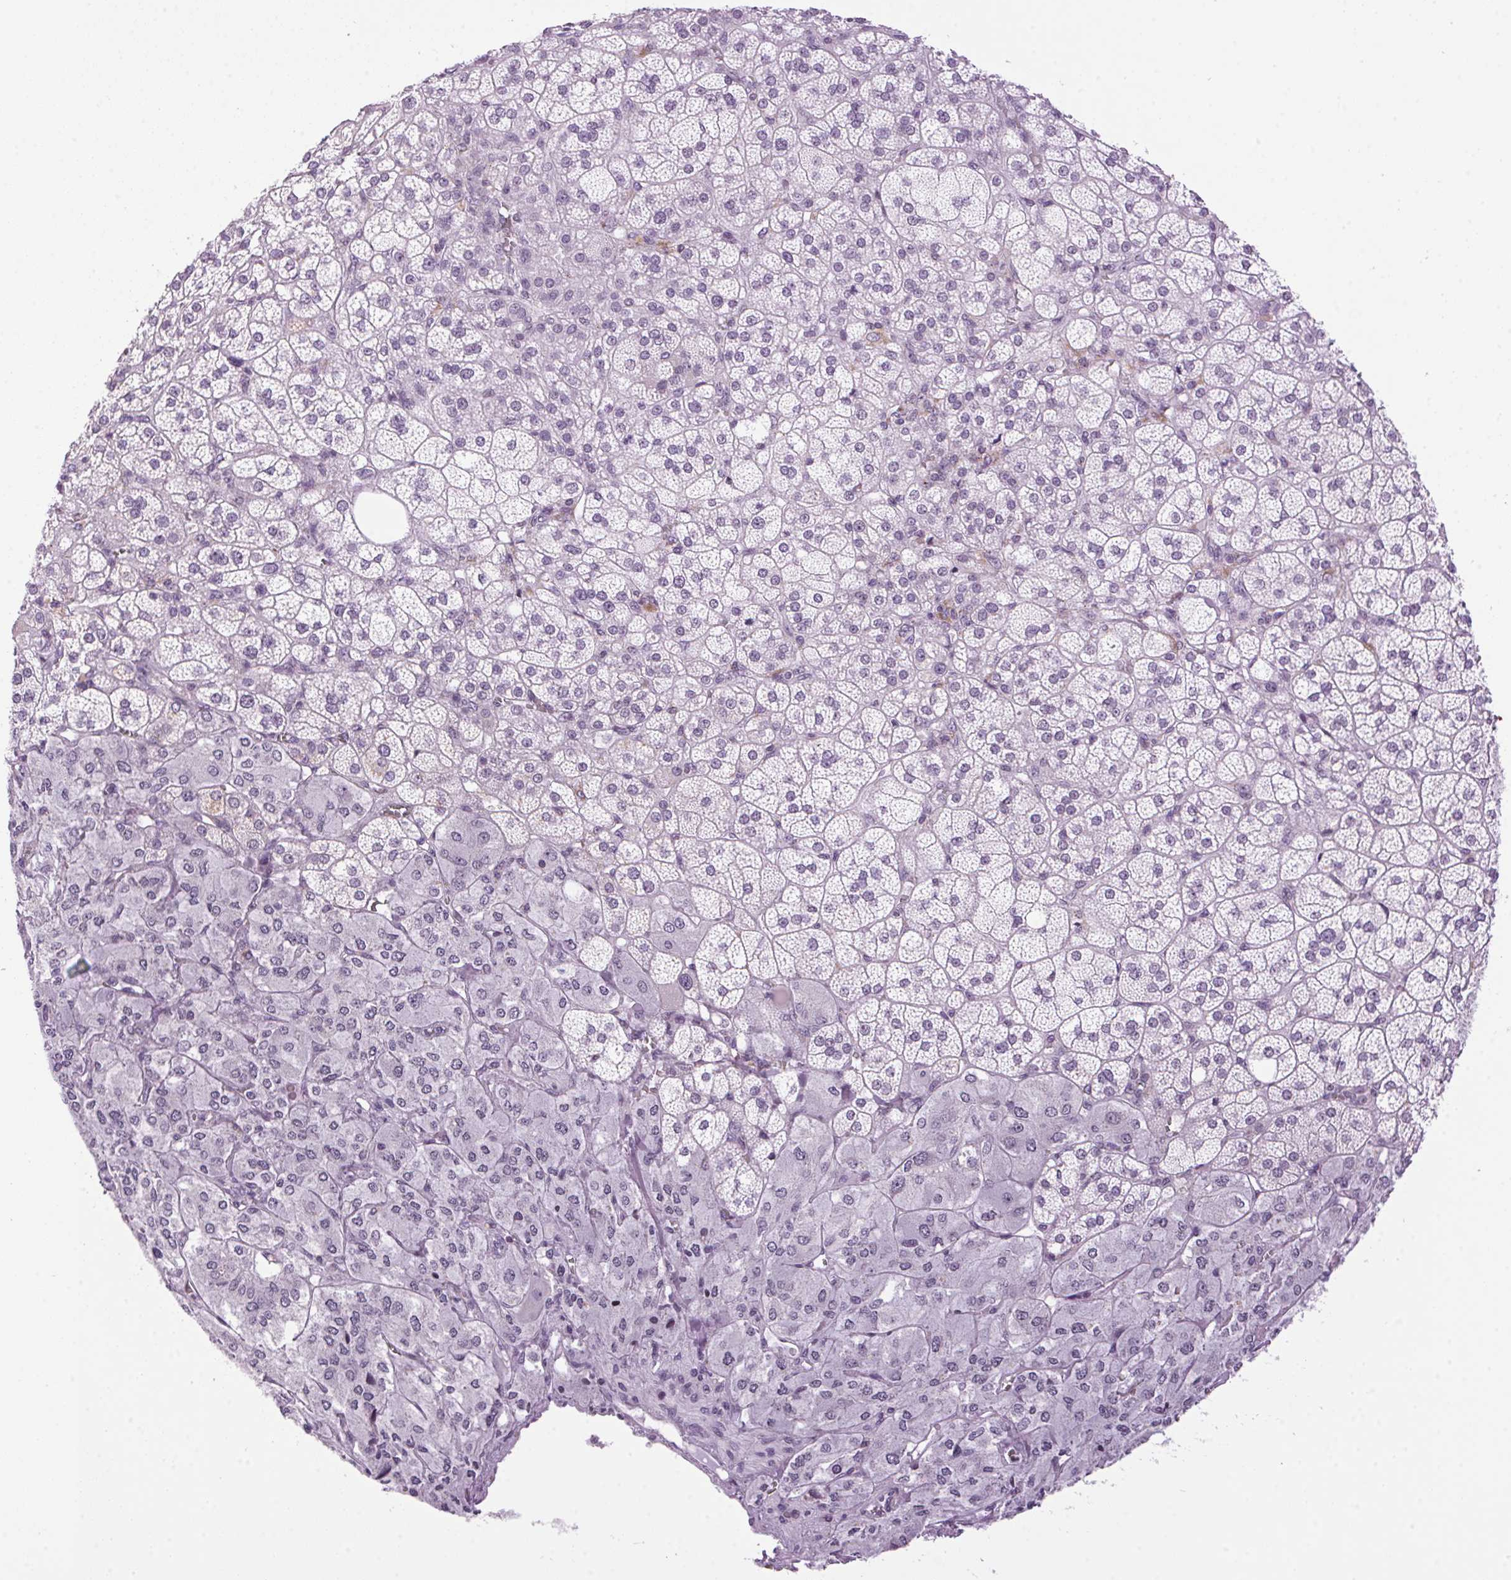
{"staining": {"intensity": "negative", "quantity": "none", "location": "none"}, "tissue": "adrenal gland", "cell_type": "Glandular cells", "image_type": "normal", "snomed": [{"axis": "morphology", "description": "Normal tissue, NOS"}, {"axis": "topography", "description": "Adrenal gland"}], "caption": "Photomicrograph shows no protein positivity in glandular cells of normal adrenal gland.", "gene": "TMEM88B", "patient": {"sex": "female", "age": 60}}